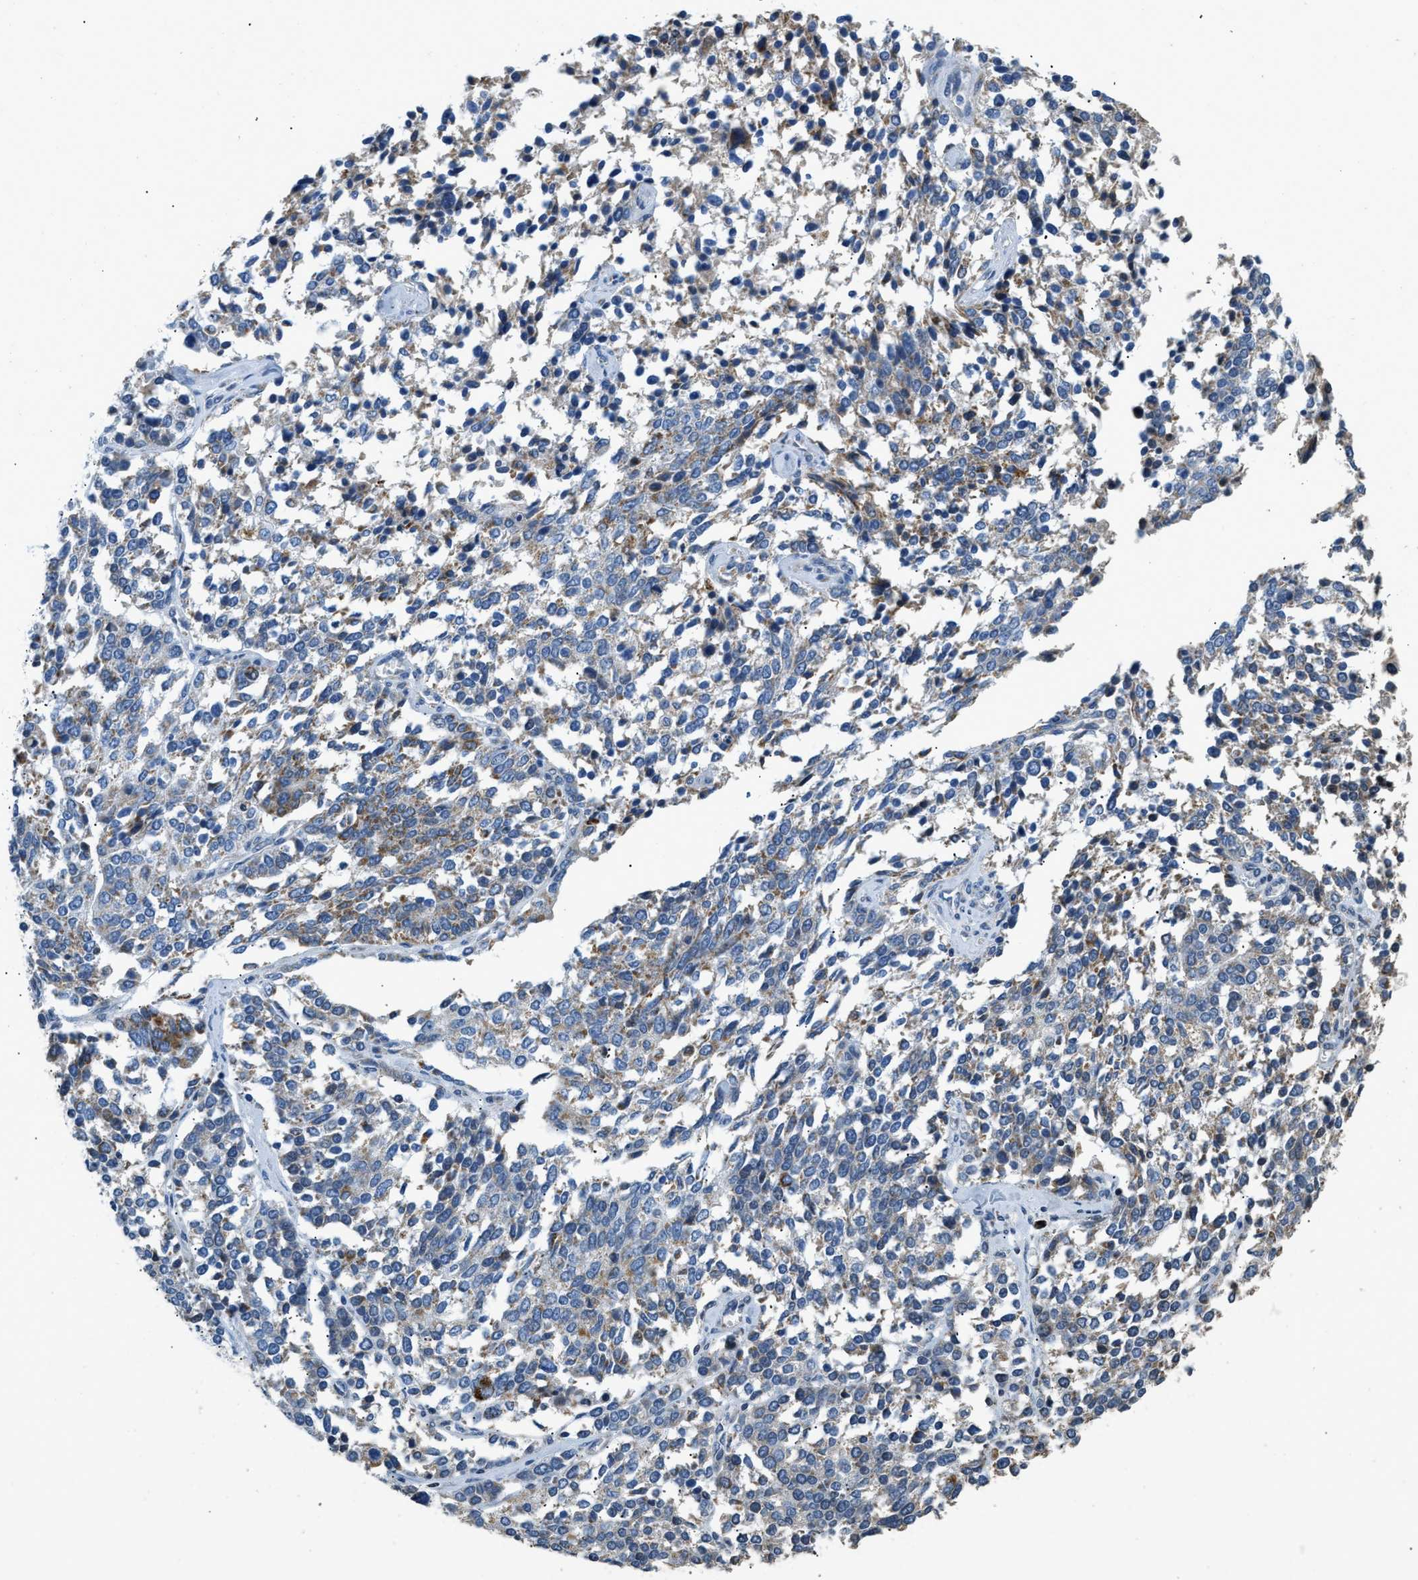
{"staining": {"intensity": "moderate", "quantity": "<25%", "location": "cytoplasmic/membranous"}, "tissue": "ovarian cancer", "cell_type": "Tumor cells", "image_type": "cancer", "snomed": [{"axis": "morphology", "description": "Cystadenocarcinoma, serous, NOS"}, {"axis": "topography", "description": "Ovary"}], "caption": "Immunohistochemistry (IHC) image of human ovarian serous cystadenocarcinoma stained for a protein (brown), which shows low levels of moderate cytoplasmic/membranous staining in approximately <25% of tumor cells.", "gene": "ACADVL", "patient": {"sex": "female", "age": 44}}